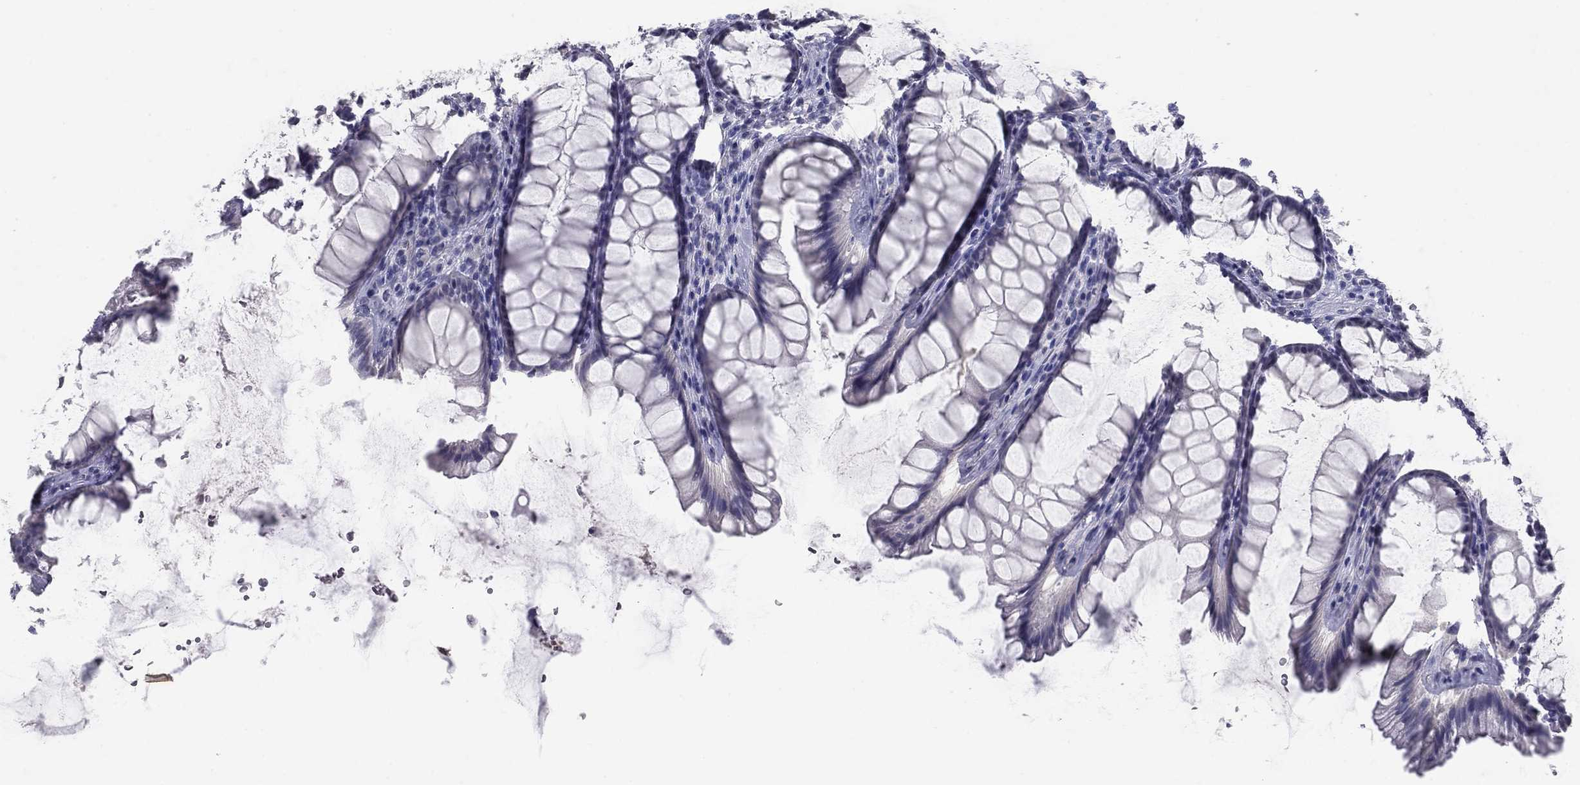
{"staining": {"intensity": "negative", "quantity": "none", "location": "none"}, "tissue": "rectum", "cell_type": "Glandular cells", "image_type": "normal", "snomed": [{"axis": "morphology", "description": "Normal tissue, NOS"}, {"axis": "topography", "description": "Rectum"}], "caption": "Immunohistochemistry of unremarkable rectum shows no positivity in glandular cells. (Stains: DAB (3,3'-diaminobenzidine) IHC with hematoxylin counter stain, Microscopy: brightfield microscopy at high magnification).", "gene": "KRT75", "patient": {"sex": "male", "age": 72}}